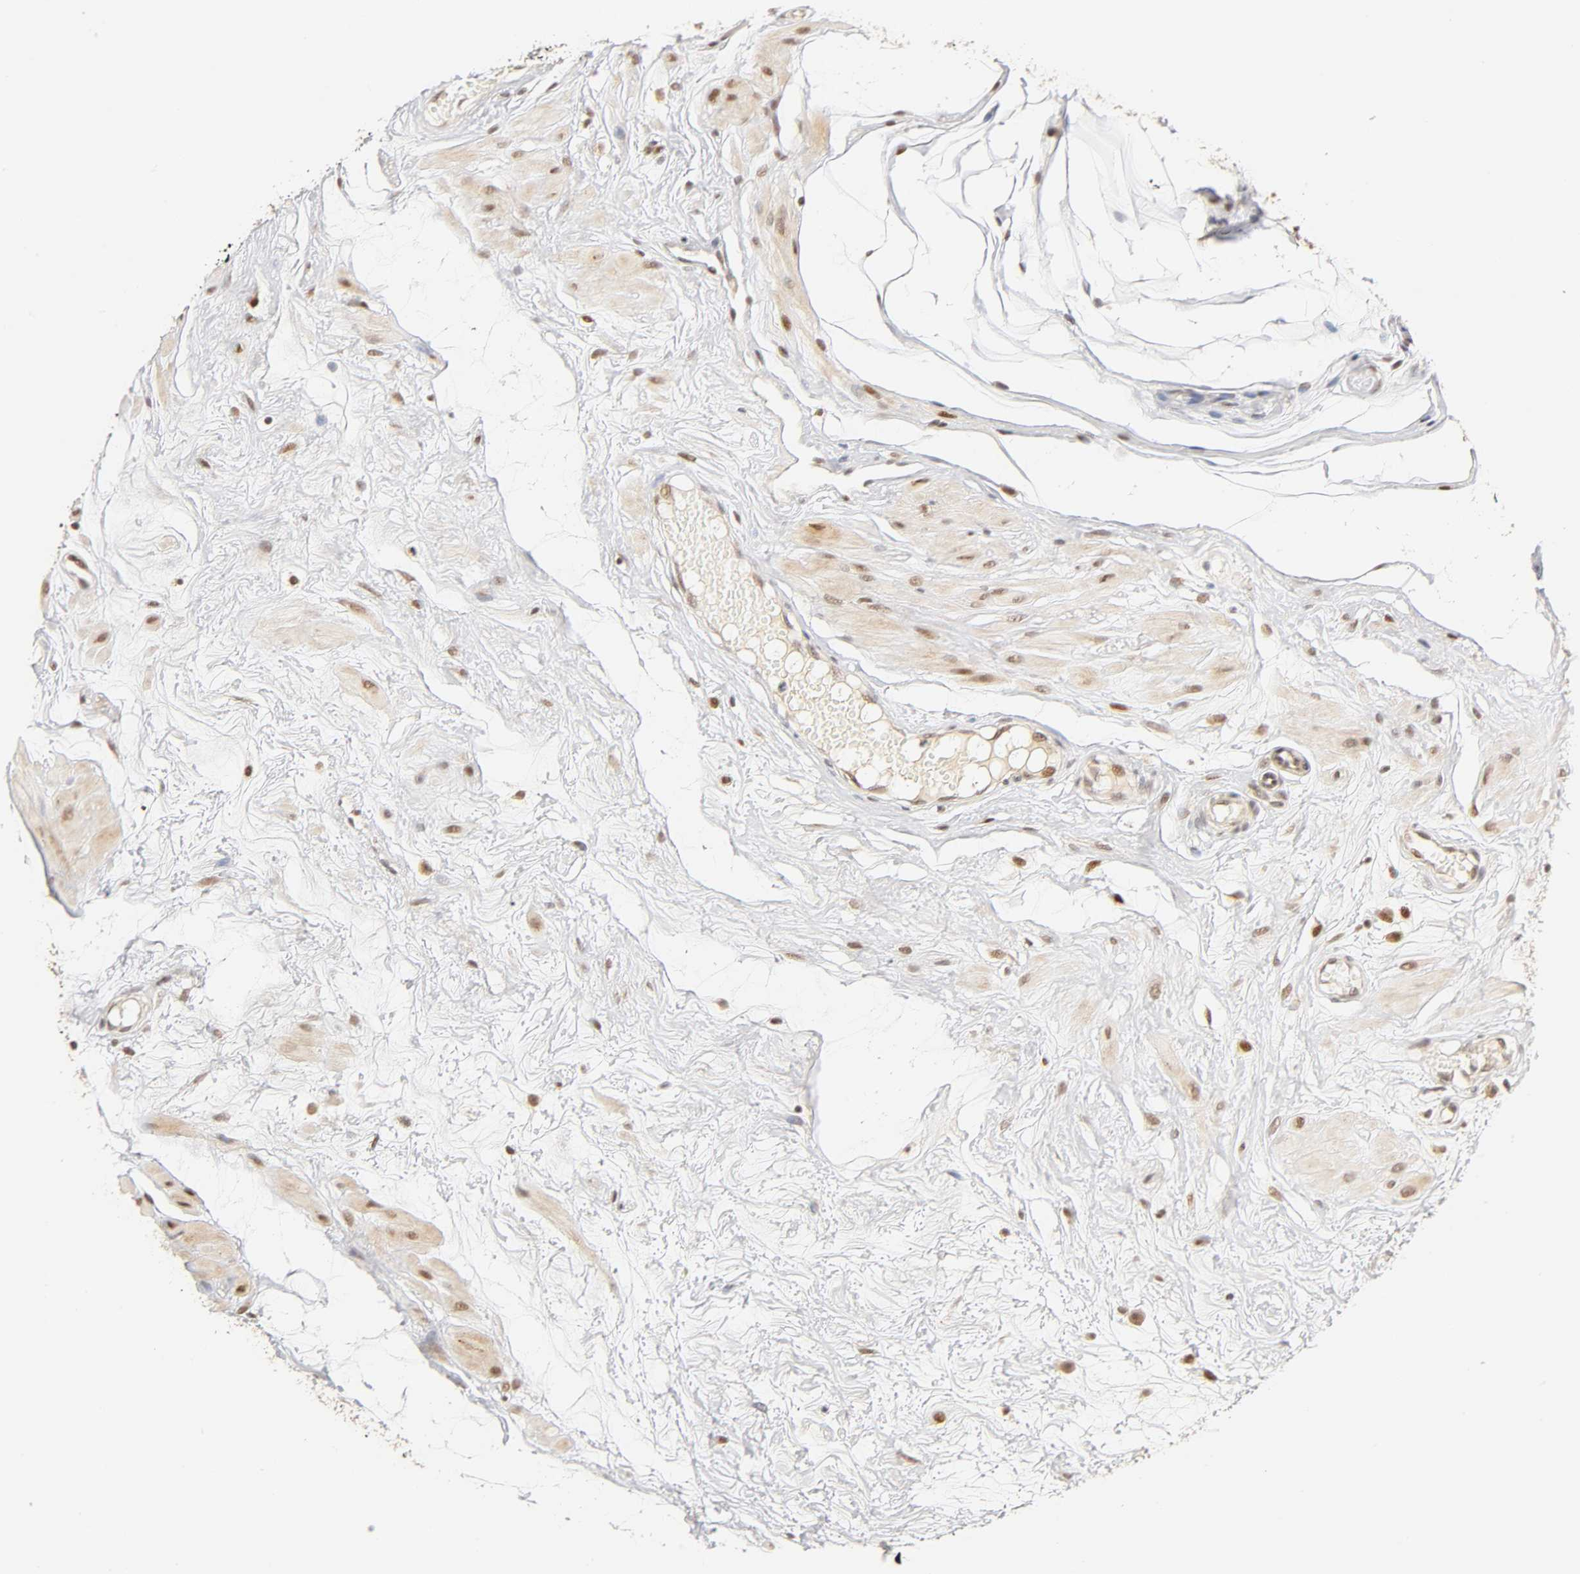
{"staining": {"intensity": "moderate", "quantity": "25%-75%", "location": "cytoplasmic/membranous,nuclear"}, "tissue": "epididymis", "cell_type": "Glandular cells", "image_type": "normal", "snomed": [{"axis": "morphology", "description": "Normal tissue, NOS"}, {"axis": "morphology", "description": "Atrophy, NOS"}, {"axis": "topography", "description": "Testis"}, {"axis": "topography", "description": "Epididymis"}], "caption": "High-magnification brightfield microscopy of benign epididymis stained with DAB (3,3'-diaminobenzidine) (brown) and counterstained with hematoxylin (blue). glandular cells exhibit moderate cytoplasmic/membranous,nuclear positivity is seen in about25%-75% of cells.", "gene": "TAF10", "patient": {"sex": "male", "age": 18}}